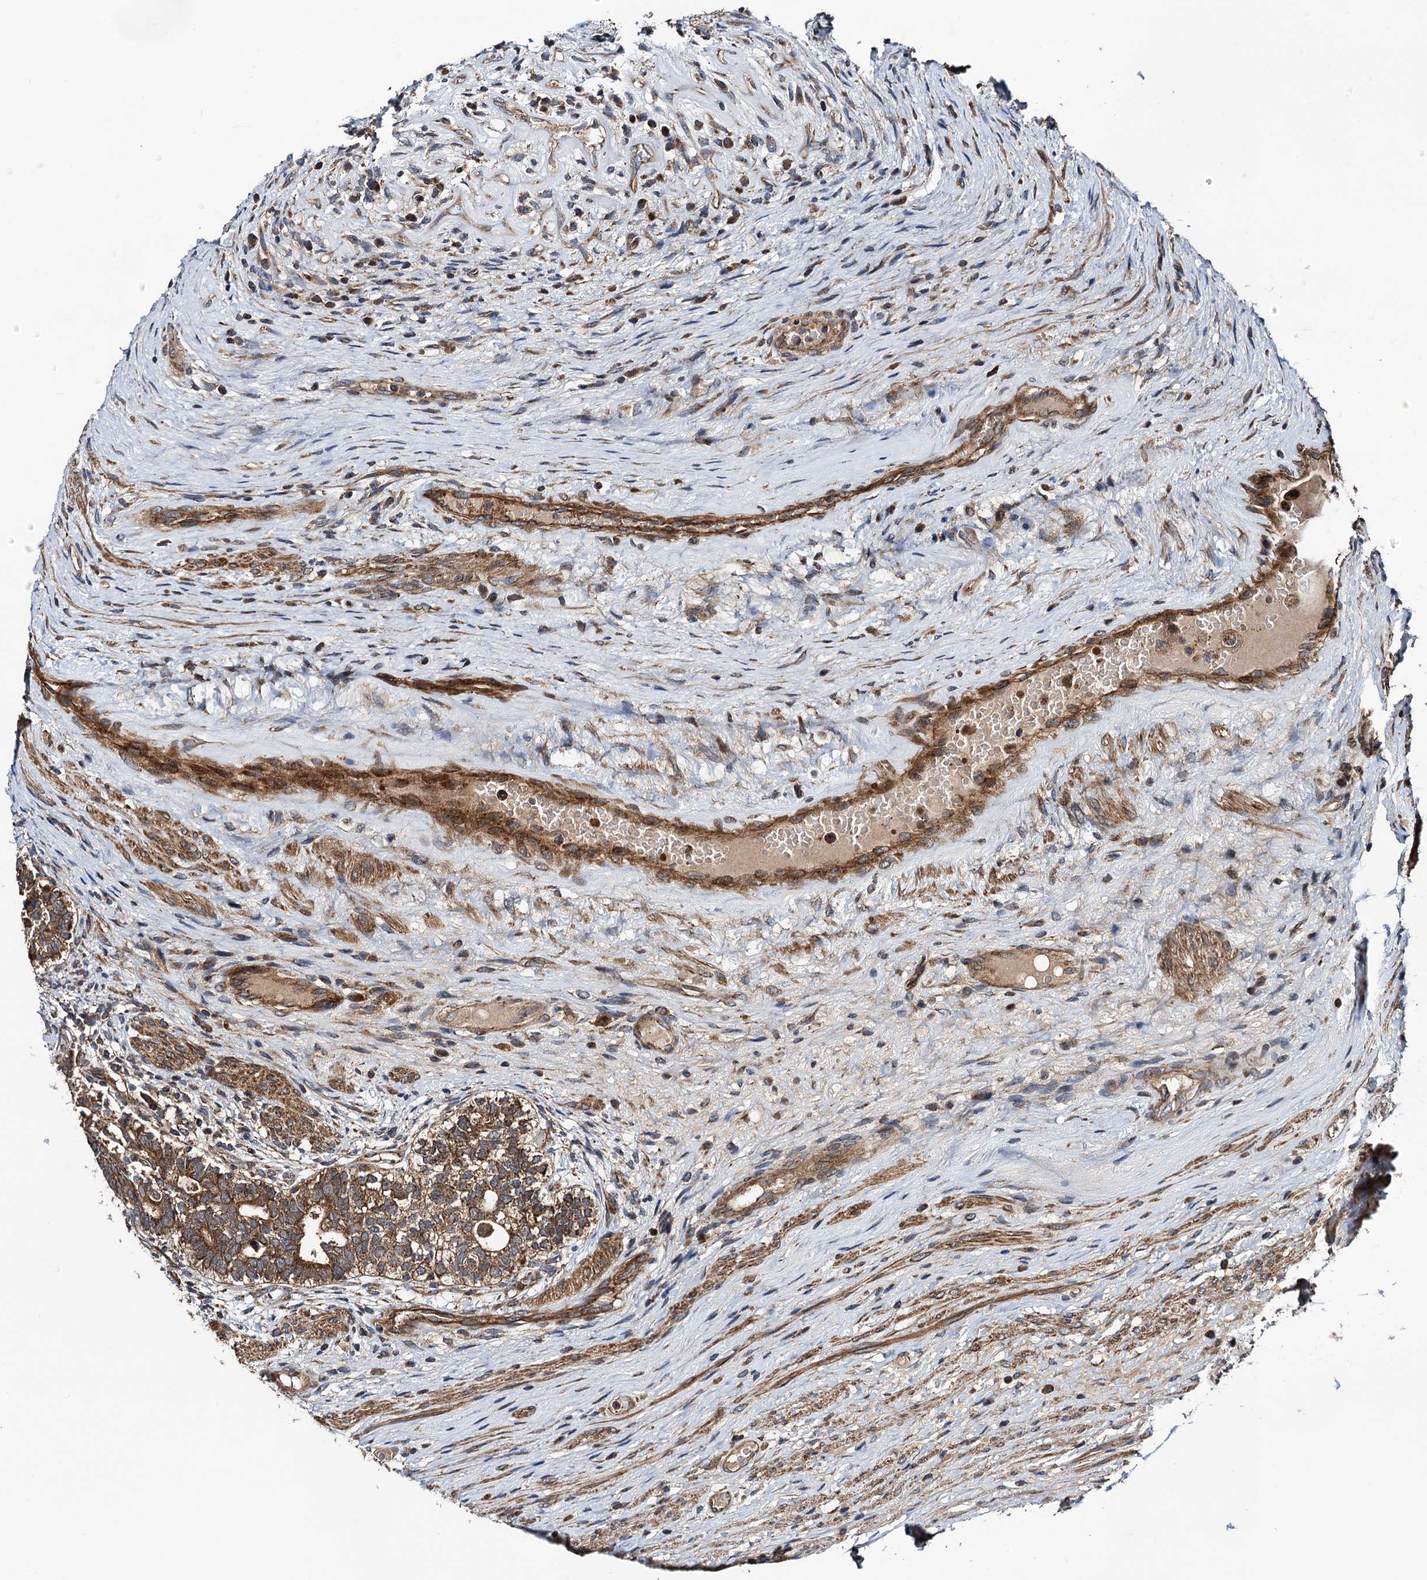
{"staining": {"intensity": "moderate", "quantity": ">75%", "location": "cytoplasmic/membranous"}, "tissue": "testis cancer", "cell_type": "Tumor cells", "image_type": "cancer", "snomed": [{"axis": "morphology", "description": "Carcinoma, Embryonal, NOS"}, {"axis": "topography", "description": "Testis"}], "caption": "Brown immunohistochemical staining in testis cancer exhibits moderate cytoplasmic/membranous expression in about >75% of tumor cells.", "gene": "NEK1", "patient": {"sex": "male", "age": 26}}